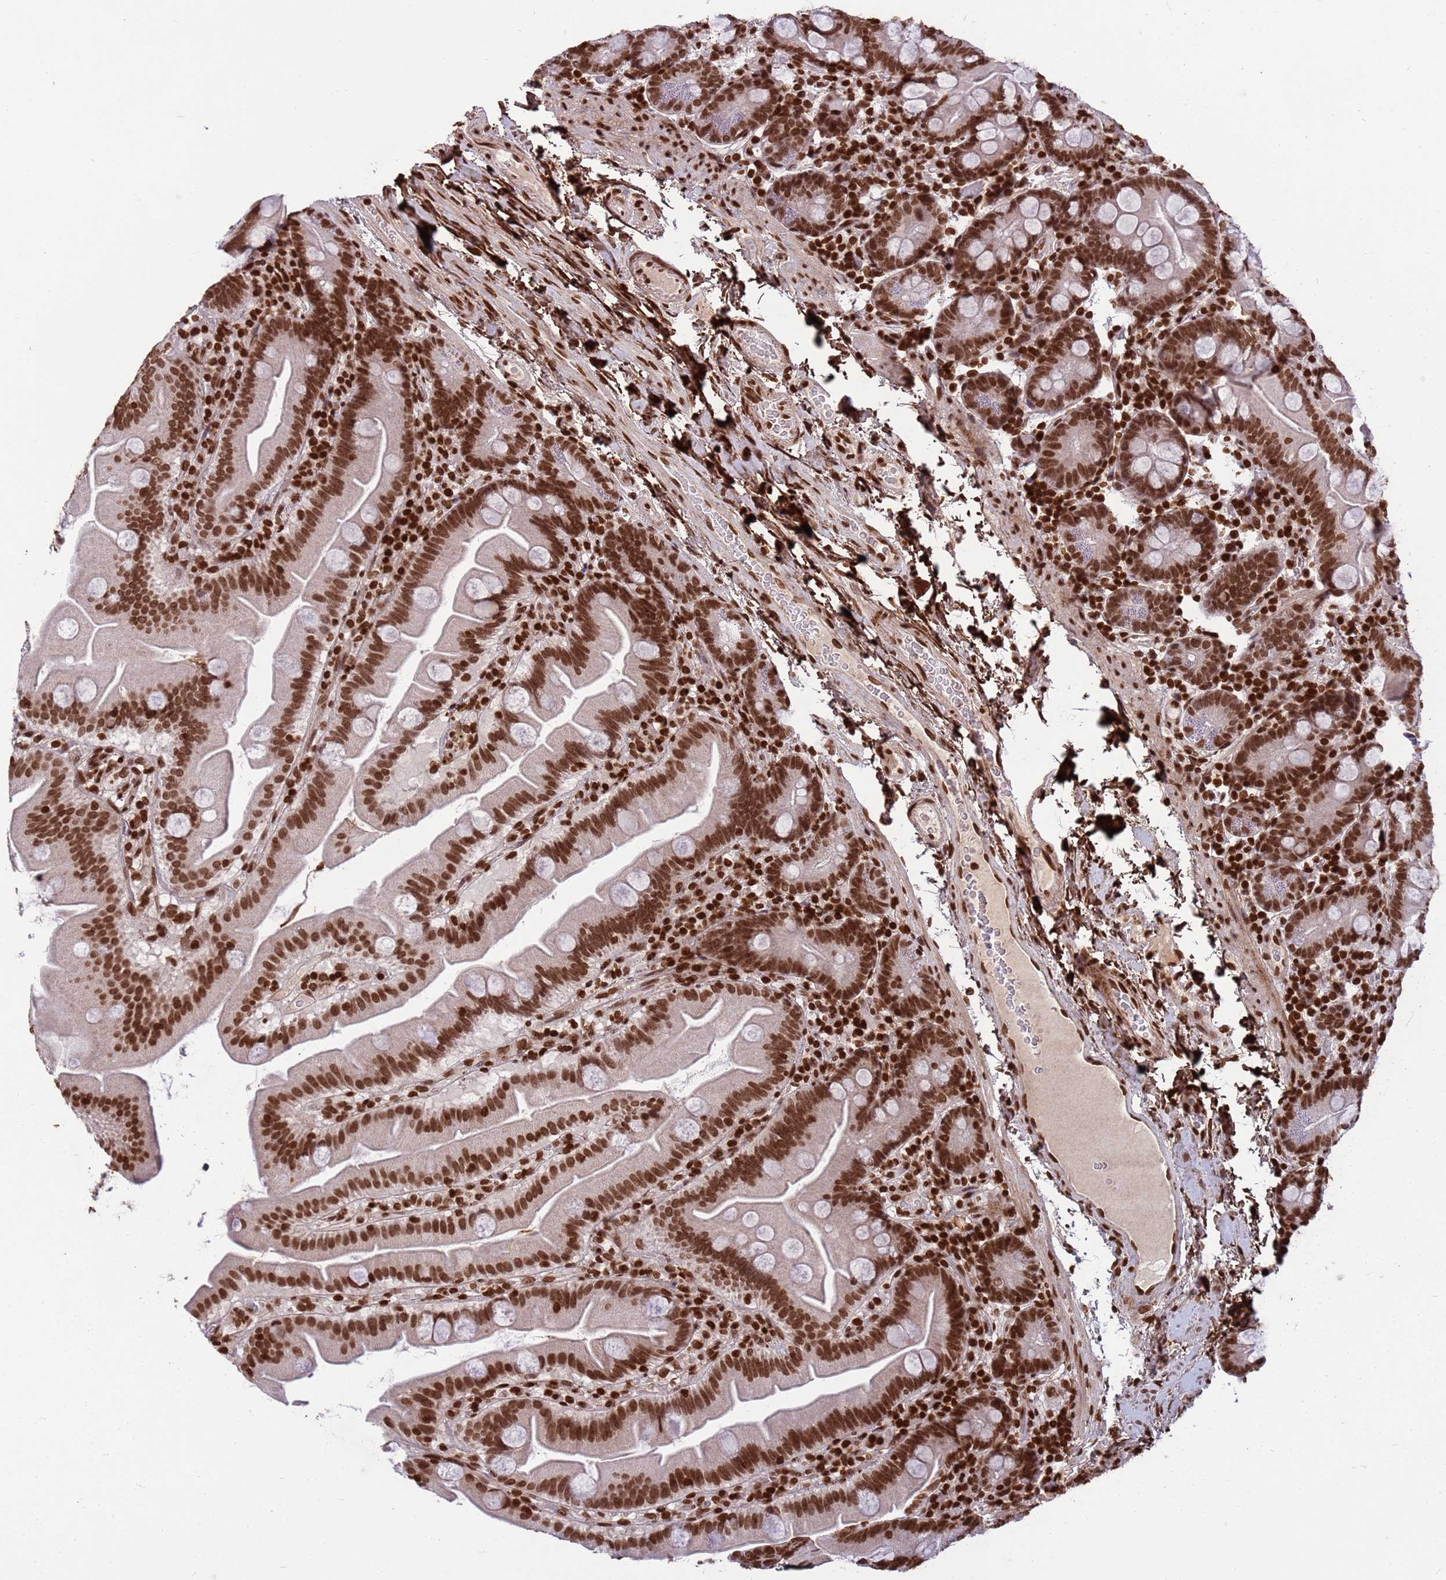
{"staining": {"intensity": "strong", "quantity": ">75%", "location": "nuclear"}, "tissue": "small intestine", "cell_type": "Glandular cells", "image_type": "normal", "snomed": [{"axis": "morphology", "description": "Normal tissue, NOS"}, {"axis": "topography", "description": "Small intestine"}], "caption": "Immunohistochemistry of normal small intestine shows high levels of strong nuclear expression in approximately >75% of glandular cells.", "gene": "H3", "patient": {"sex": "female", "age": 68}}